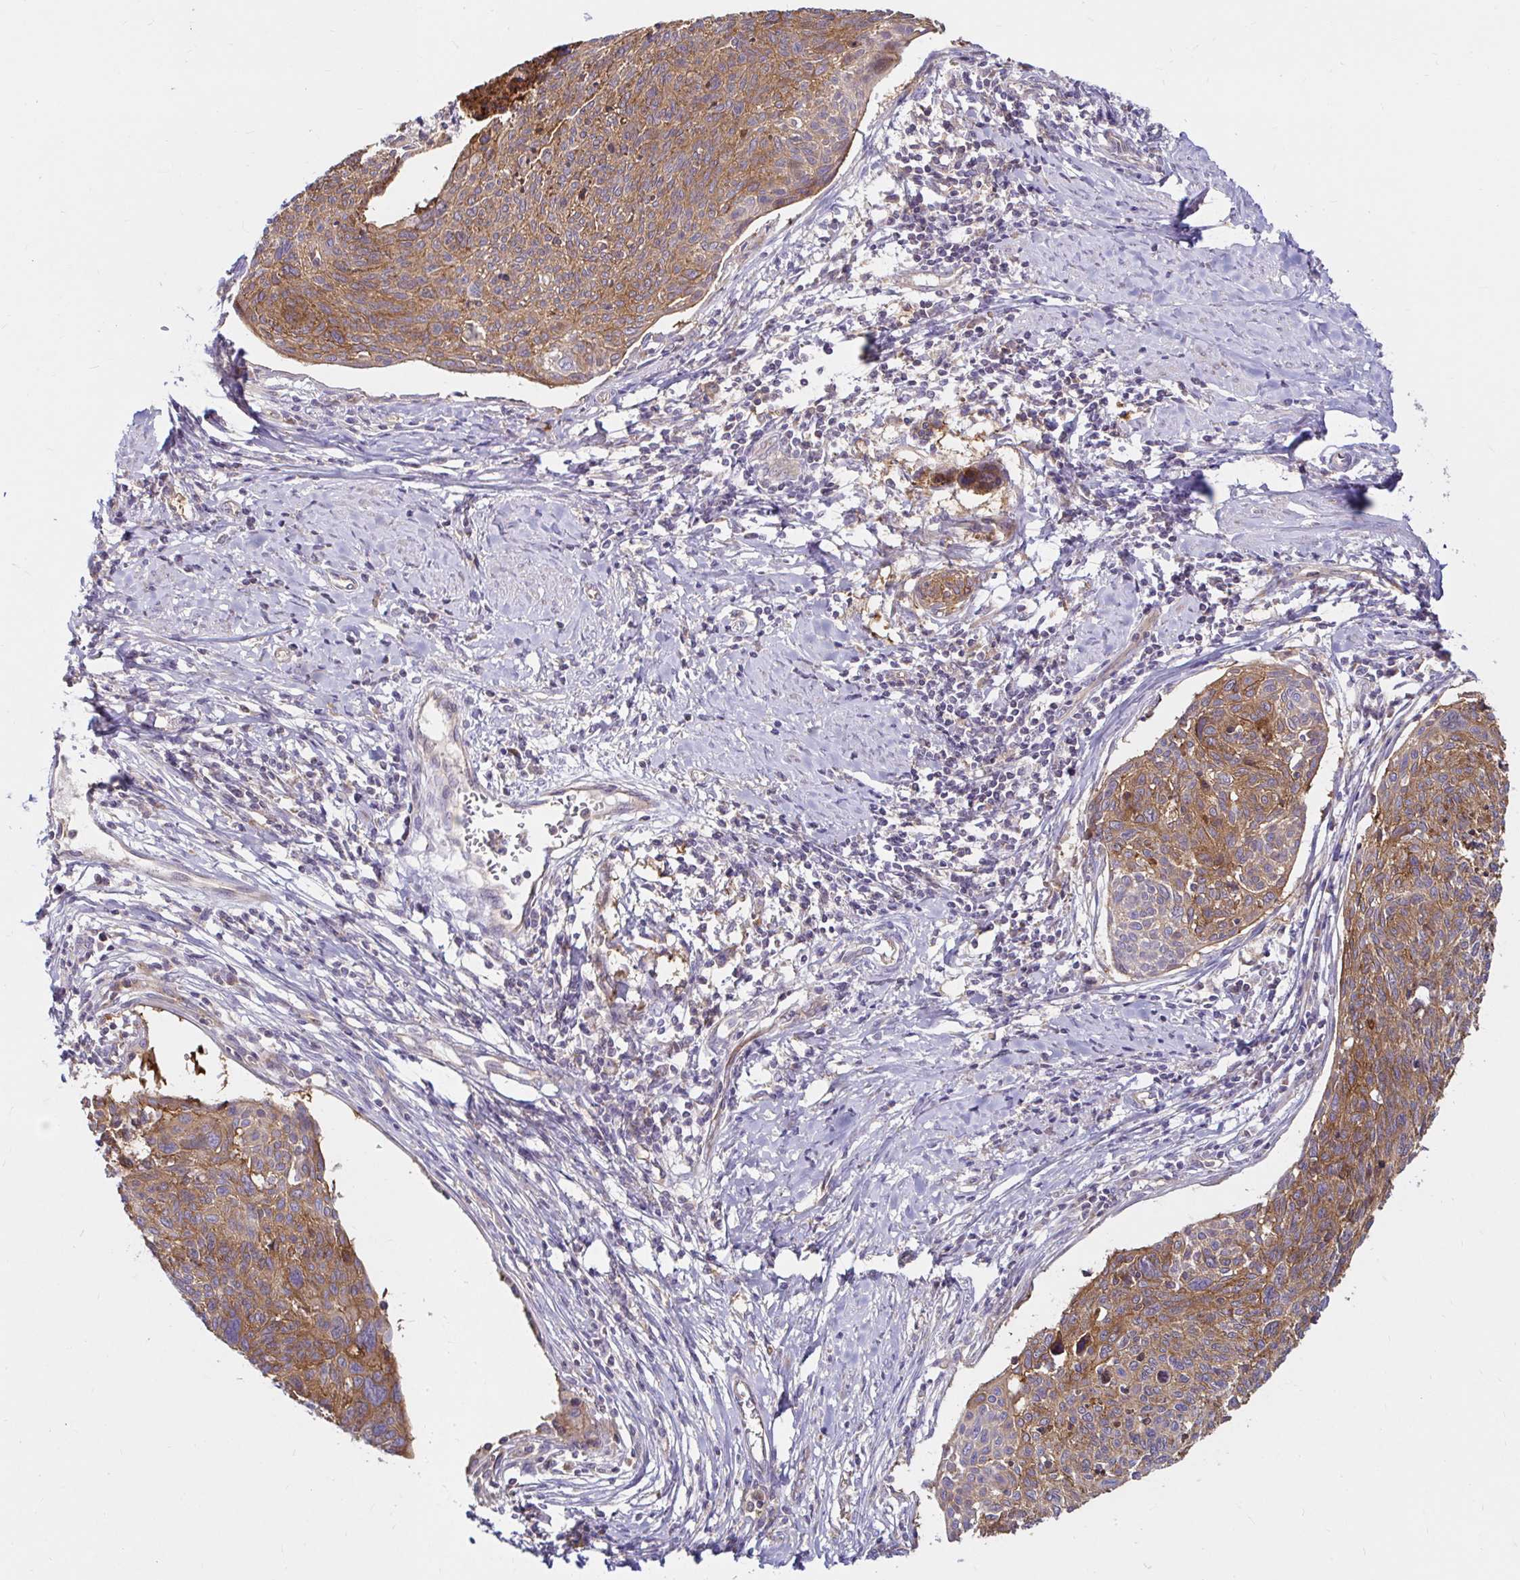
{"staining": {"intensity": "moderate", "quantity": ">75%", "location": "cytoplasmic/membranous"}, "tissue": "cervical cancer", "cell_type": "Tumor cells", "image_type": "cancer", "snomed": [{"axis": "morphology", "description": "Squamous cell carcinoma, NOS"}, {"axis": "topography", "description": "Cervix"}], "caption": "Immunohistochemical staining of cervical cancer (squamous cell carcinoma) exhibits moderate cytoplasmic/membranous protein expression in approximately >75% of tumor cells.", "gene": "ITGA2", "patient": {"sex": "female", "age": 49}}